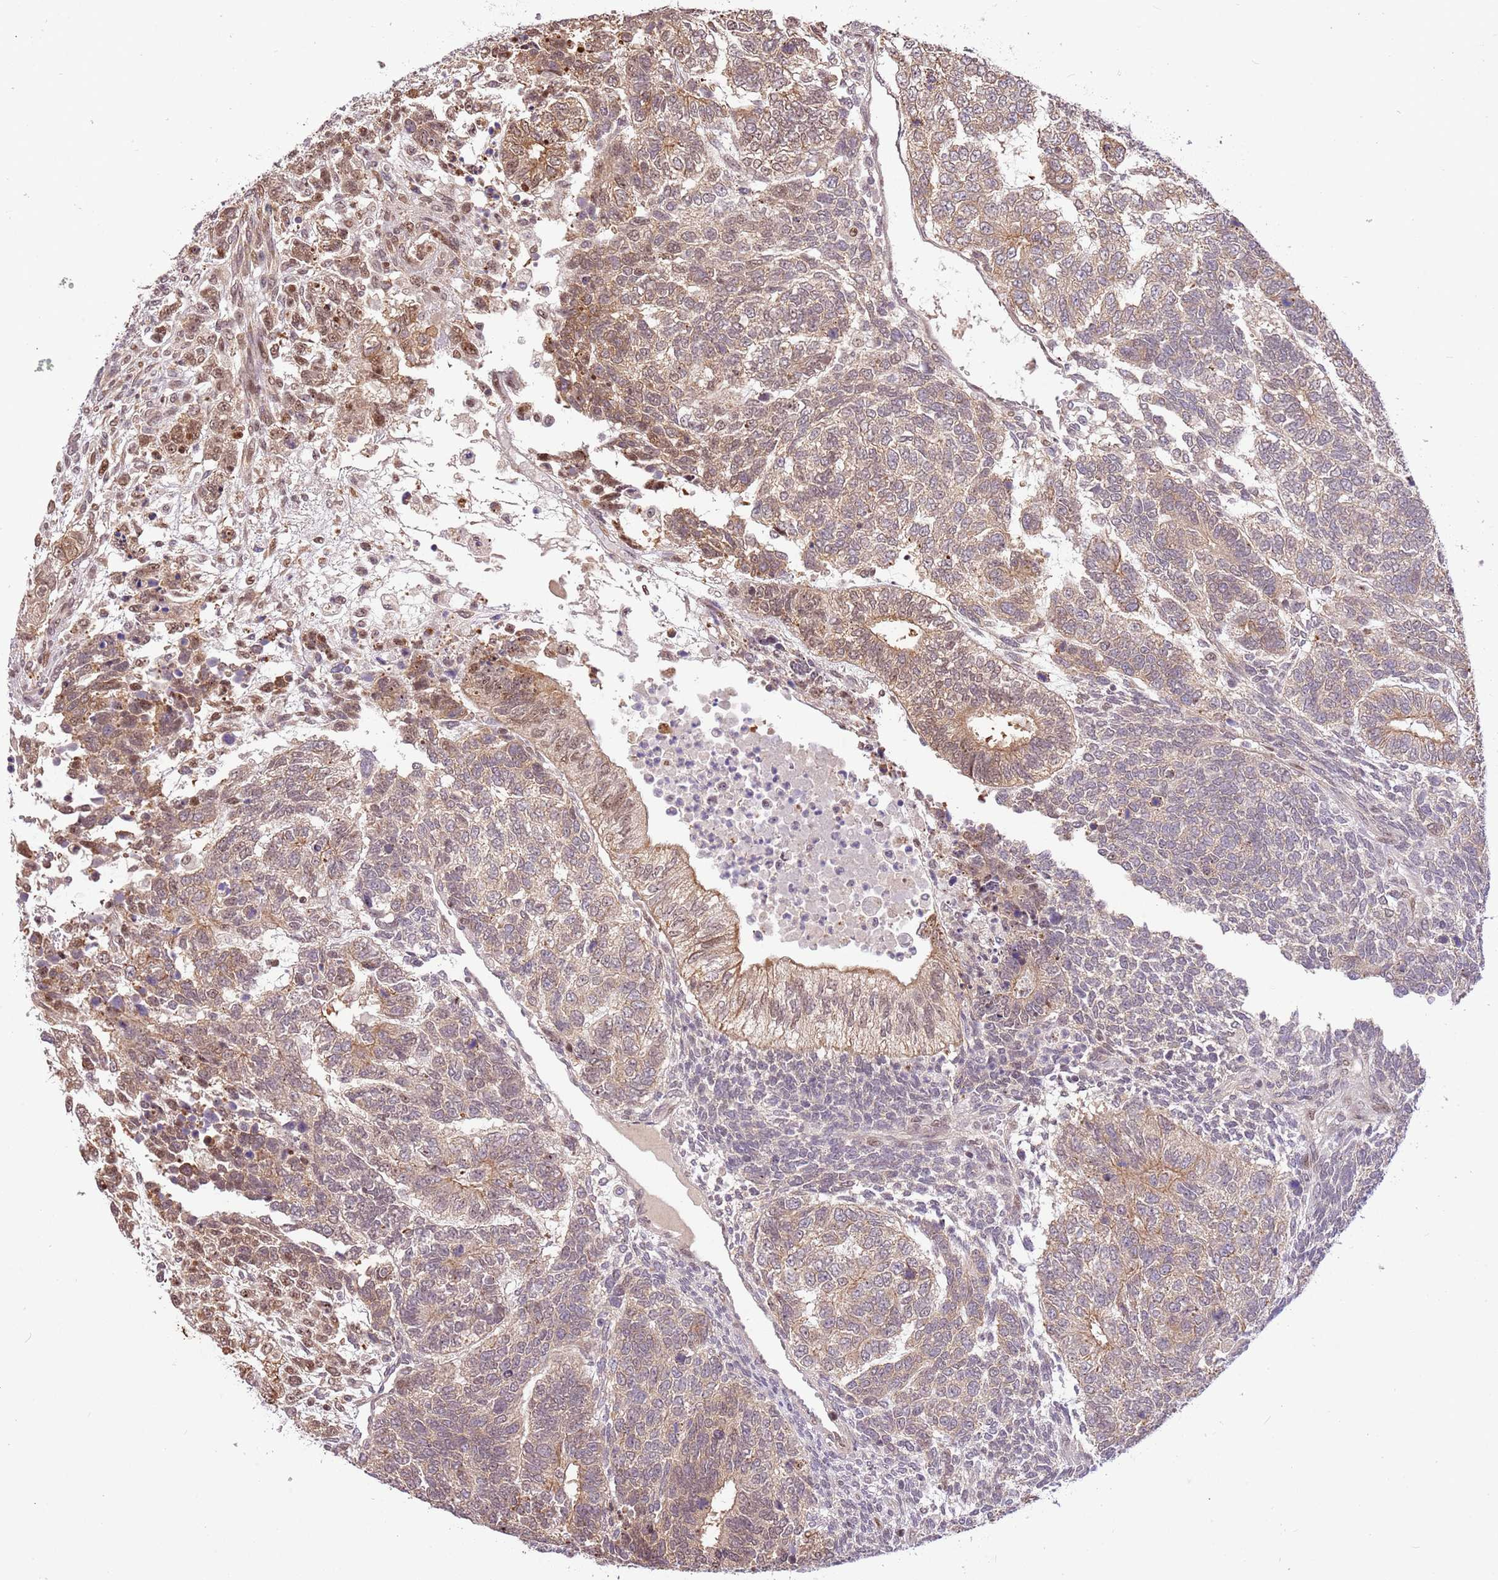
{"staining": {"intensity": "weak", "quantity": ">75%", "location": "cytoplasmic/membranous,nuclear"}, "tissue": "testis cancer", "cell_type": "Tumor cells", "image_type": "cancer", "snomed": [{"axis": "morphology", "description": "Carcinoma, Embryonal, NOS"}, {"axis": "topography", "description": "Testis"}], "caption": "Protein expression by immunohistochemistry exhibits weak cytoplasmic/membranous and nuclear positivity in approximately >75% of tumor cells in testis cancer (embryonal carcinoma). (Brightfield microscopy of DAB IHC at high magnification).", "gene": "RFK", "patient": {"sex": "male", "age": 23}}